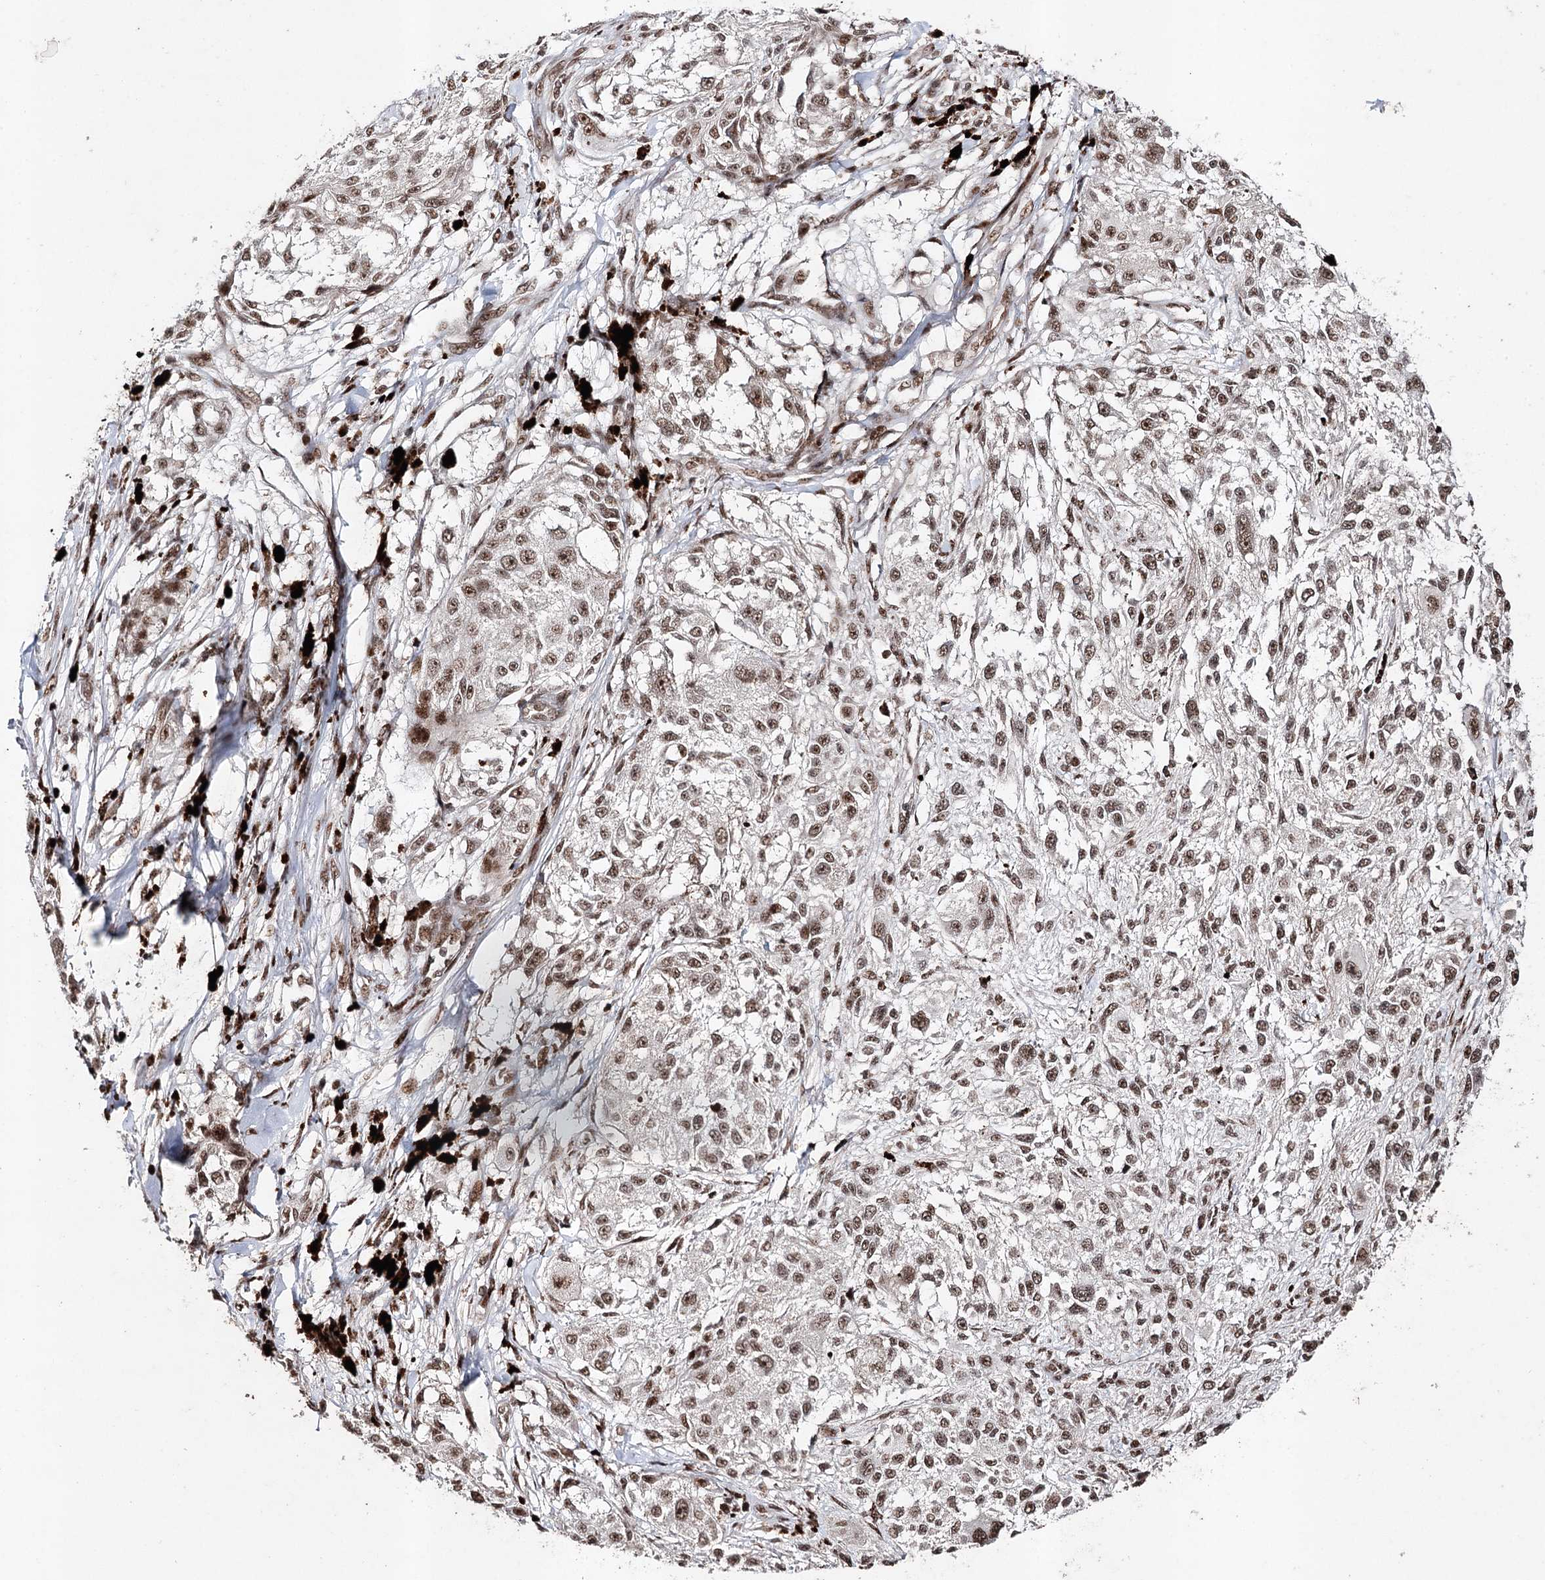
{"staining": {"intensity": "moderate", "quantity": ">75%", "location": "nuclear"}, "tissue": "melanoma", "cell_type": "Tumor cells", "image_type": "cancer", "snomed": [{"axis": "morphology", "description": "Necrosis, NOS"}, {"axis": "morphology", "description": "Malignant melanoma, NOS"}, {"axis": "topography", "description": "Skin"}], "caption": "Melanoma stained with a protein marker exhibits moderate staining in tumor cells.", "gene": "PDCD4", "patient": {"sex": "female", "age": 87}}